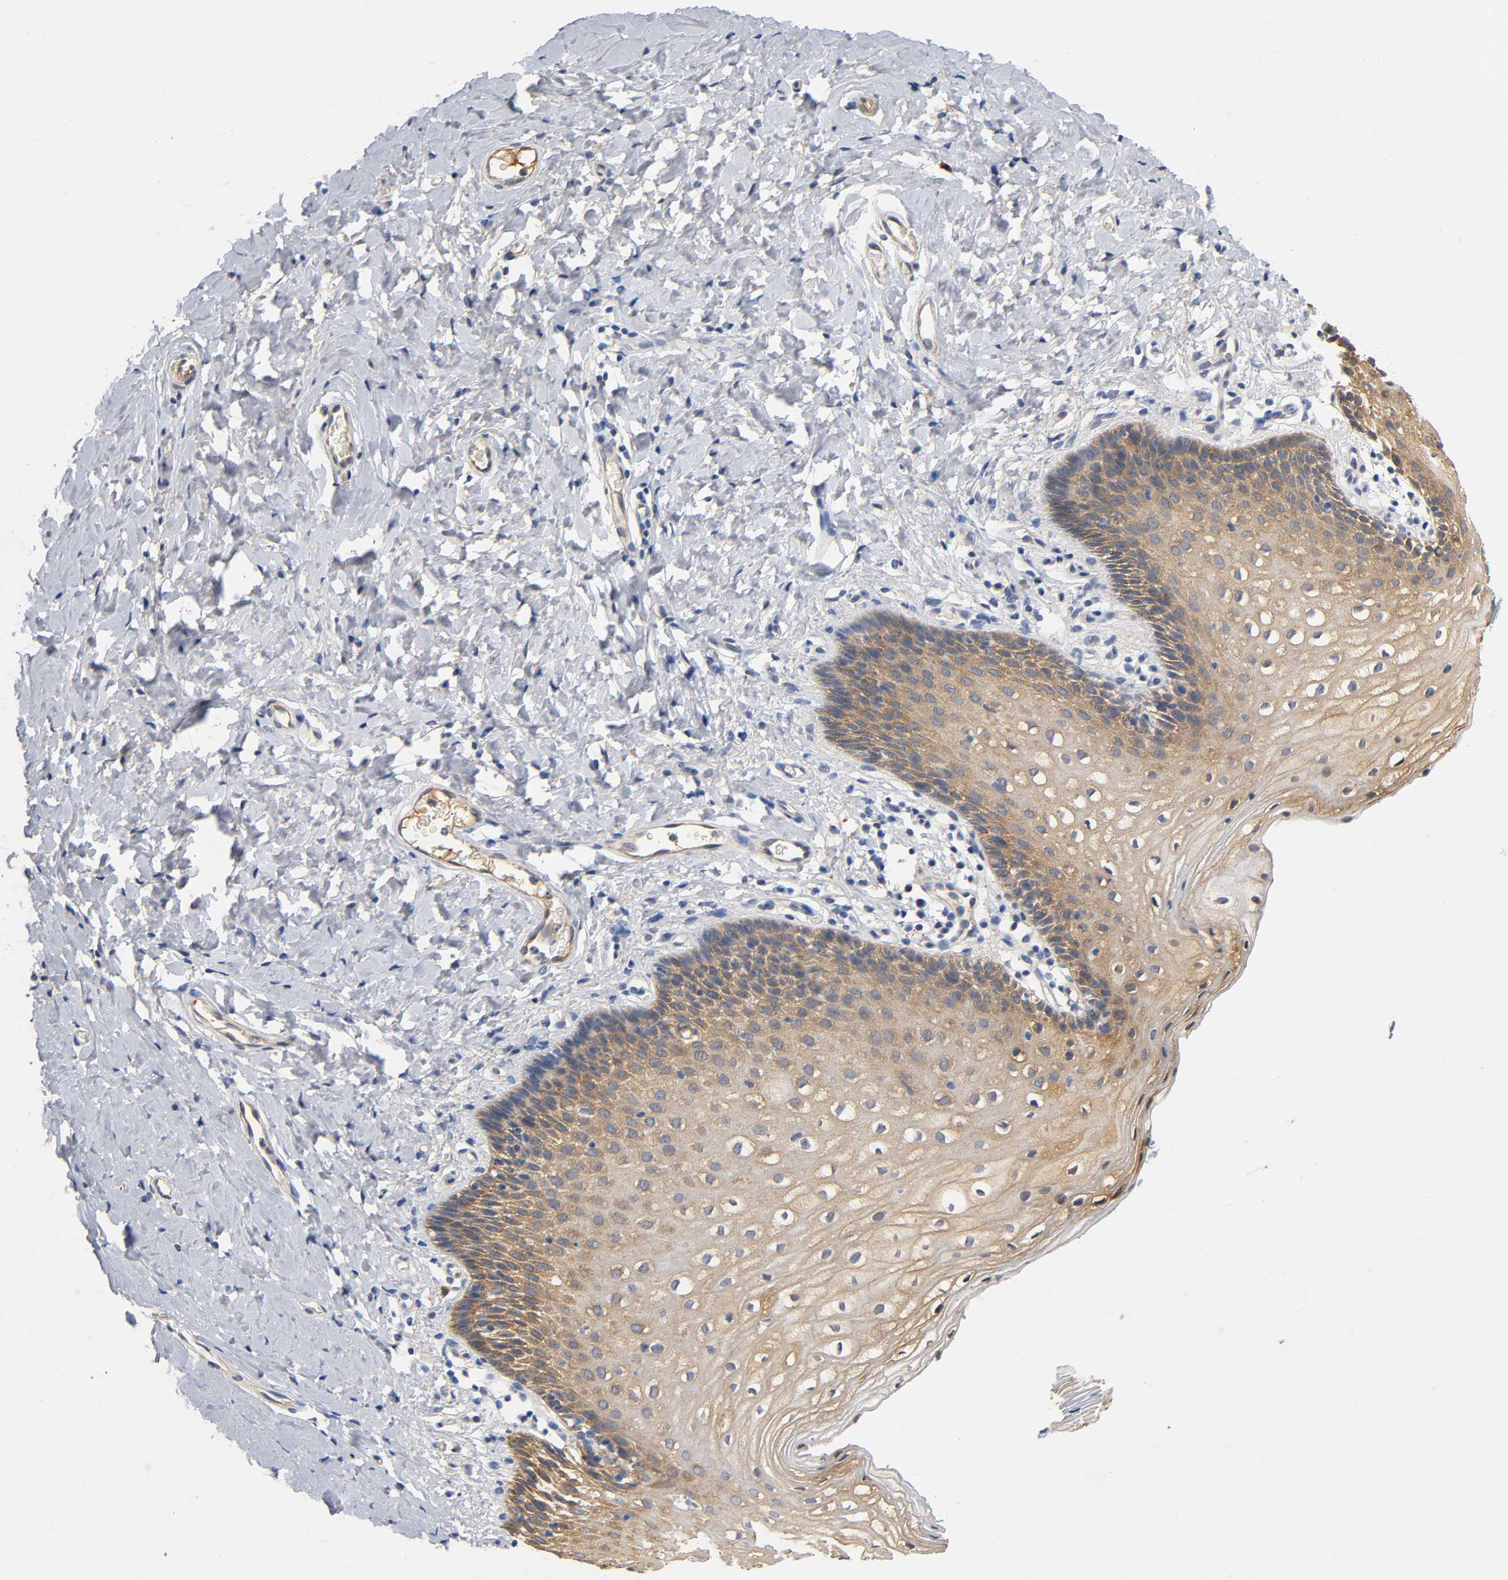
{"staining": {"intensity": "moderate", "quantity": "25%-75%", "location": "cytoplasmic/membranous"}, "tissue": "vagina", "cell_type": "Squamous epithelial cells", "image_type": "normal", "snomed": [{"axis": "morphology", "description": "Normal tissue, NOS"}, {"axis": "topography", "description": "Vagina"}], "caption": "Protein staining reveals moderate cytoplasmic/membranous expression in about 25%-75% of squamous epithelial cells in unremarkable vagina. The staining is performed using DAB brown chromogen to label protein expression. The nuclei are counter-stained blue using hematoxylin.", "gene": "TNC", "patient": {"sex": "female", "age": 55}}